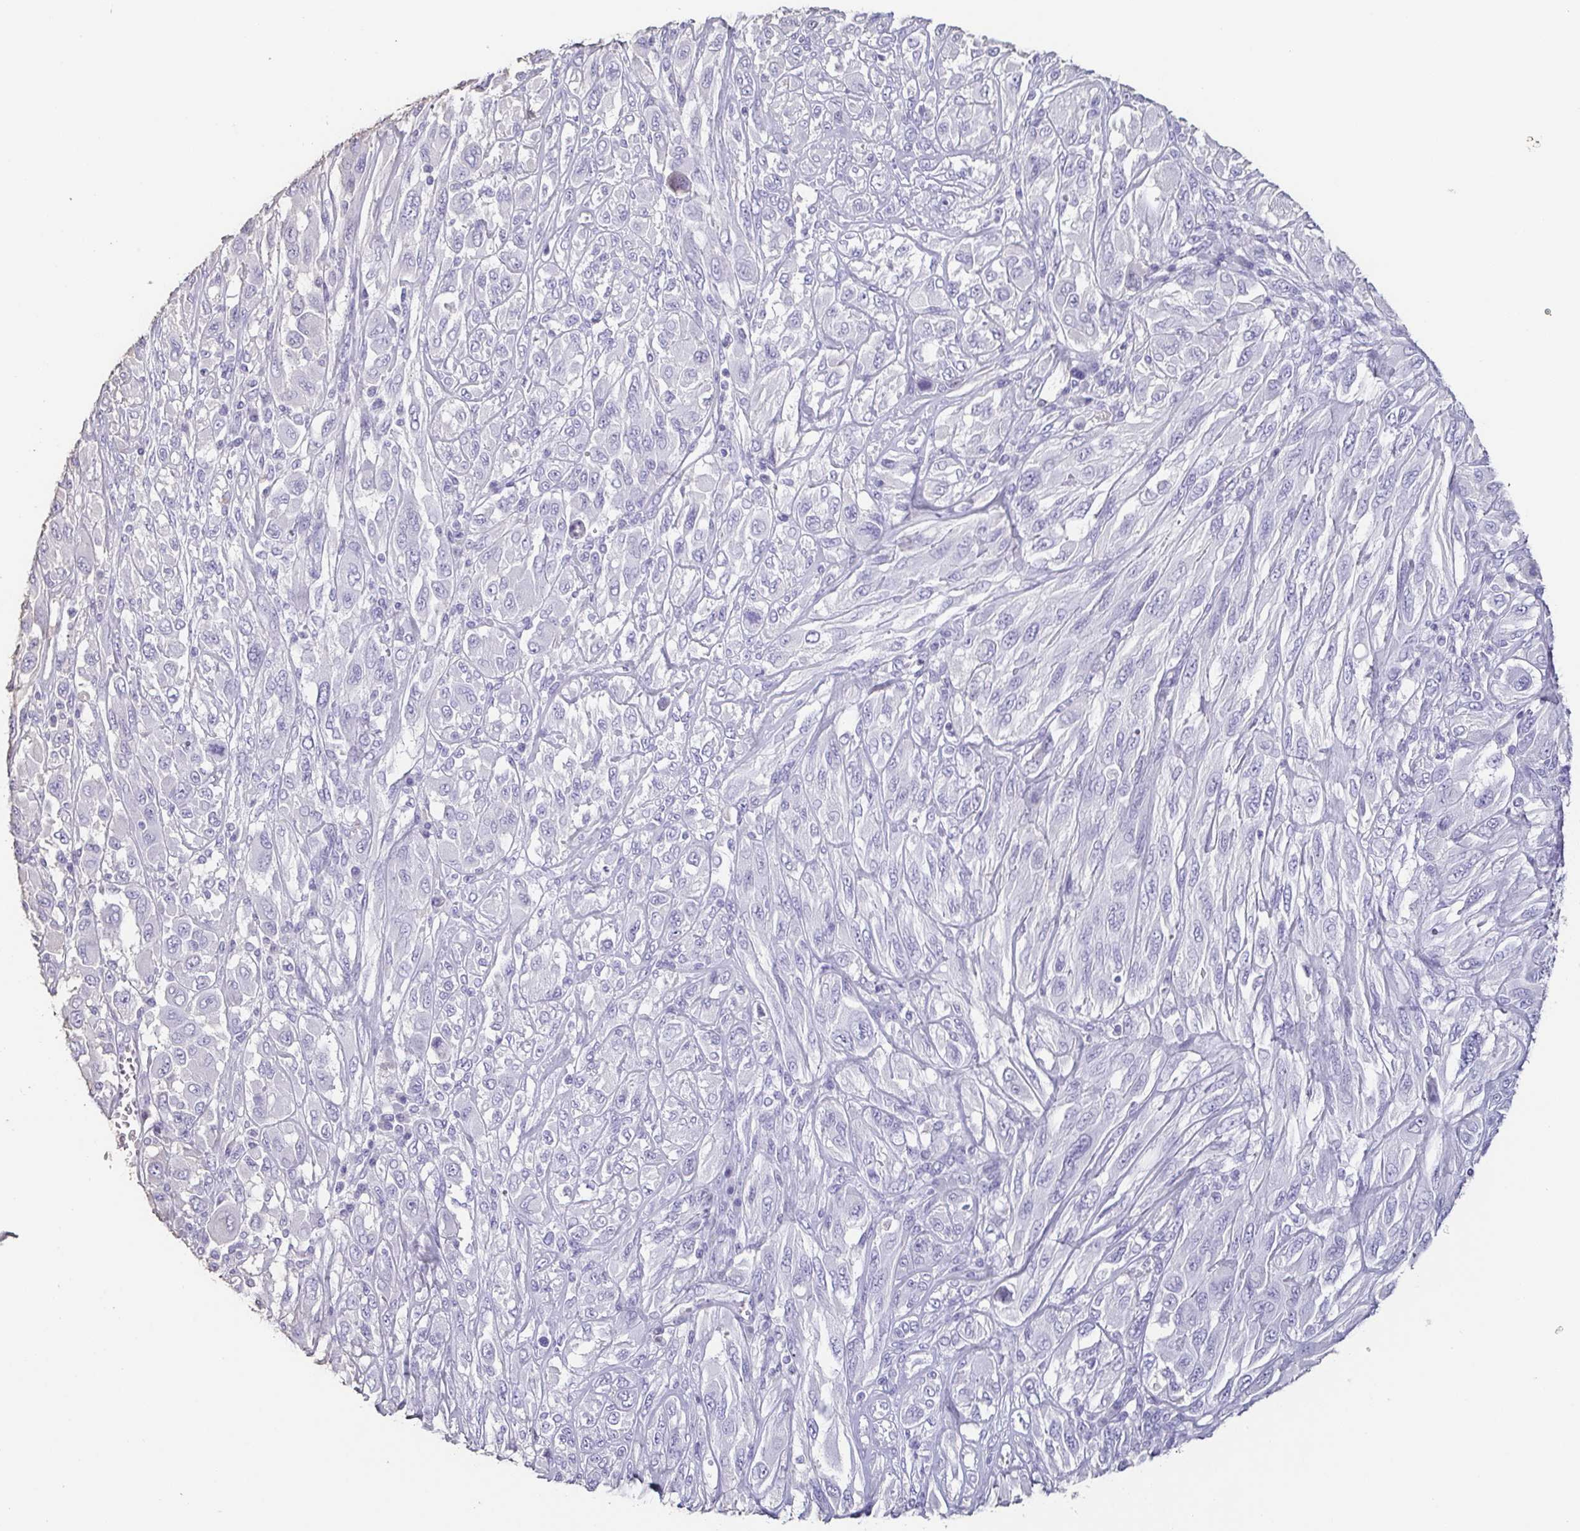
{"staining": {"intensity": "negative", "quantity": "none", "location": "none"}, "tissue": "melanoma", "cell_type": "Tumor cells", "image_type": "cancer", "snomed": [{"axis": "morphology", "description": "Malignant melanoma, NOS"}, {"axis": "topography", "description": "Skin"}], "caption": "This is an immunohistochemistry (IHC) histopathology image of human malignant melanoma. There is no positivity in tumor cells.", "gene": "BPIFA2", "patient": {"sex": "female", "age": 91}}